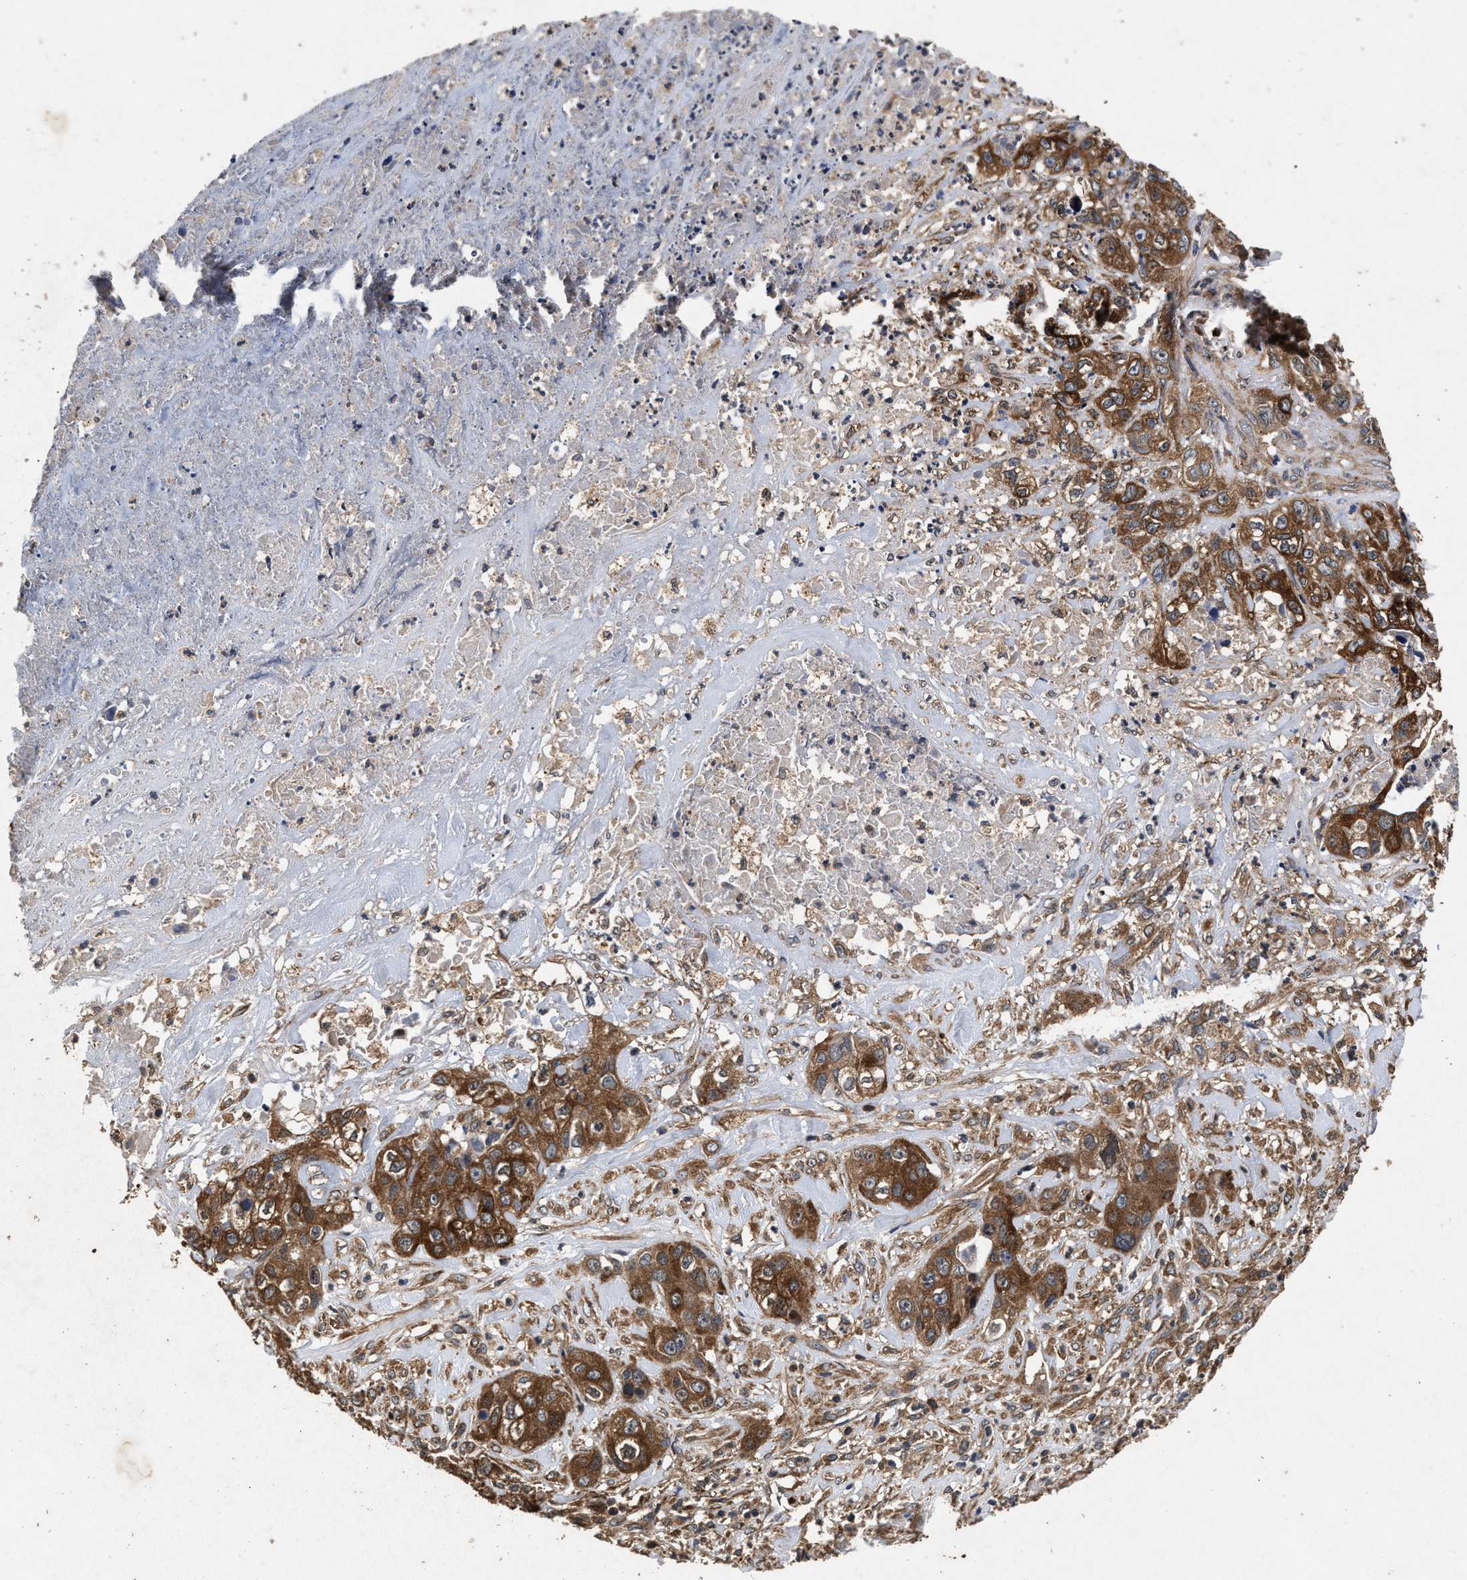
{"staining": {"intensity": "moderate", "quantity": ">75%", "location": "cytoplasmic/membranous"}, "tissue": "liver cancer", "cell_type": "Tumor cells", "image_type": "cancer", "snomed": [{"axis": "morphology", "description": "Cholangiocarcinoma"}, {"axis": "topography", "description": "Liver"}], "caption": "DAB immunohistochemical staining of liver cancer displays moderate cytoplasmic/membranous protein expression in approximately >75% of tumor cells. The staining is performed using DAB brown chromogen to label protein expression. The nuclei are counter-stained blue using hematoxylin.", "gene": "NFKB2", "patient": {"sex": "female", "age": 61}}